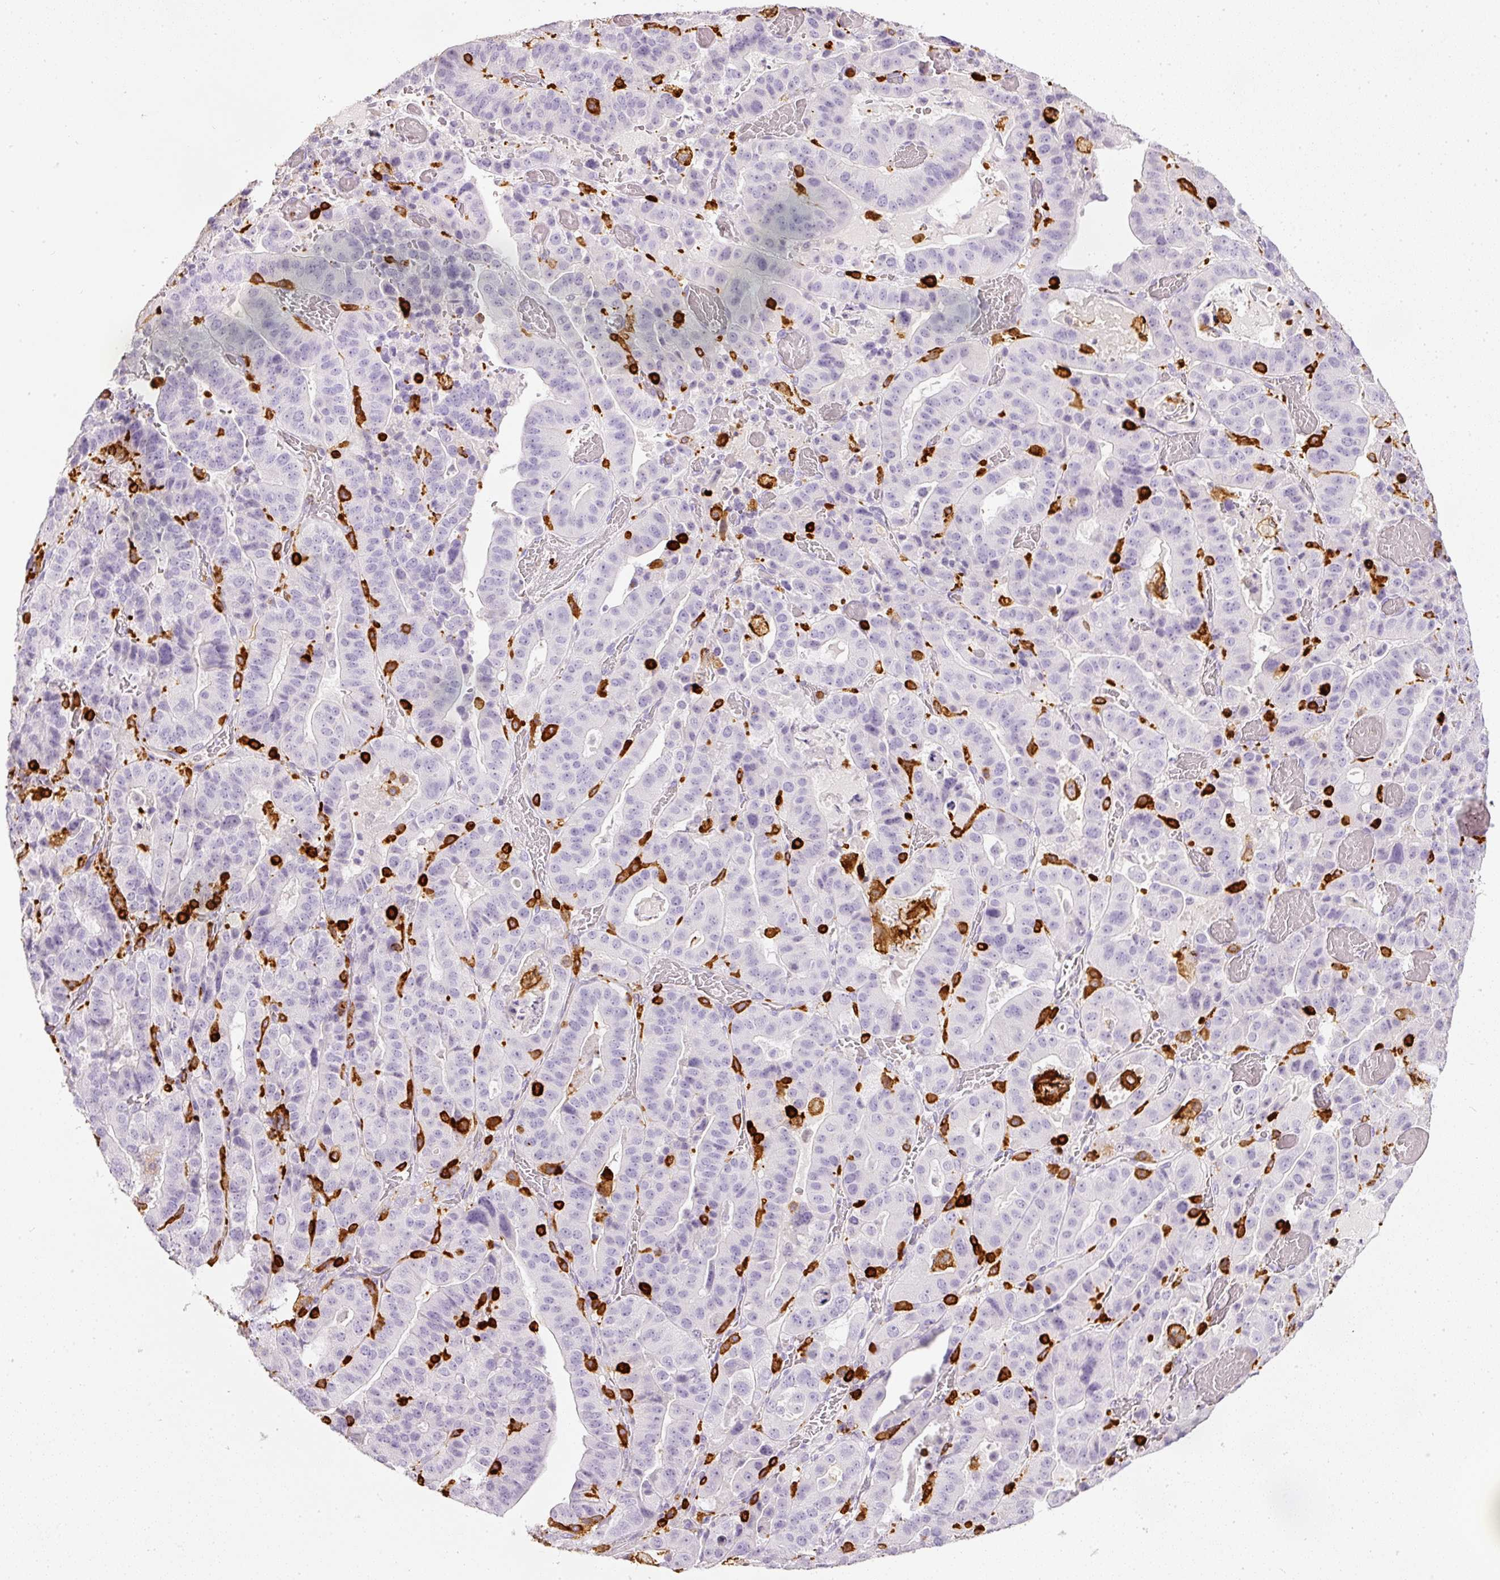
{"staining": {"intensity": "negative", "quantity": "none", "location": "none"}, "tissue": "stomach cancer", "cell_type": "Tumor cells", "image_type": "cancer", "snomed": [{"axis": "morphology", "description": "Adenocarcinoma, NOS"}, {"axis": "topography", "description": "Stomach"}], "caption": "Protein analysis of adenocarcinoma (stomach) shows no significant positivity in tumor cells. (Brightfield microscopy of DAB (3,3'-diaminobenzidine) IHC at high magnification).", "gene": "EVL", "patient": {"sex": "male", "age": 48}}